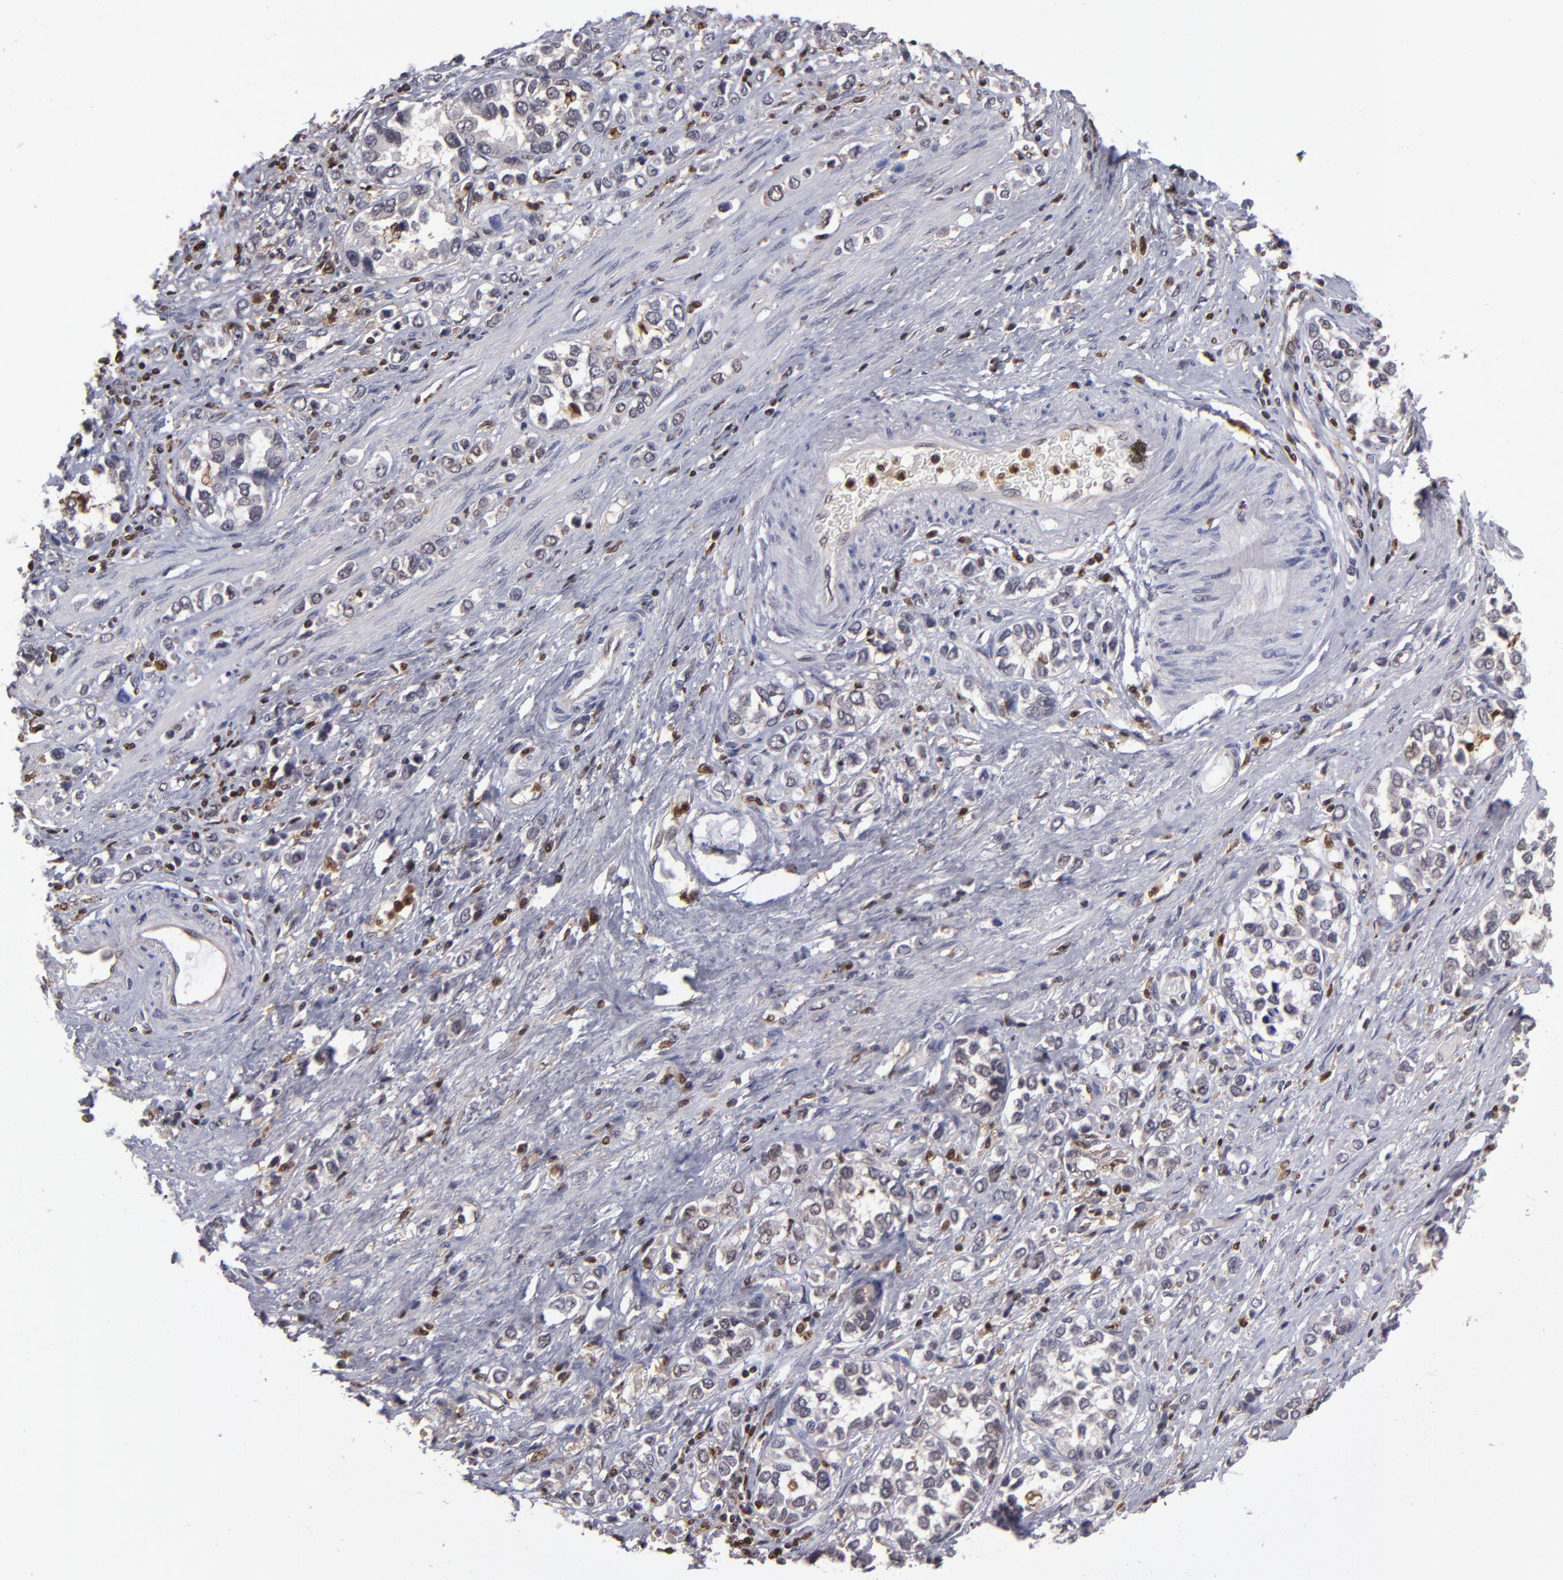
{"staining": {"intensity": "weak", "quantity": "<25%", "location": "nuclear"}, "tissue": "stomach cancer", "cell_type": "Tumor cells", "image_type": "cancer", "snomed": [{"axis": "morphology", "description": "Adenocarcinoma, NOS"}, {"axis": "topography", "description": "Stomach, upper"}], "caption": "Immunohistochemical staining of human stomach cancer (adenocarcinoma) shows no significant staining in tumor cells. Nuclei are stained in blue.", "gene": "GRB2", "patient": {"sex": "male", "age": 76}}